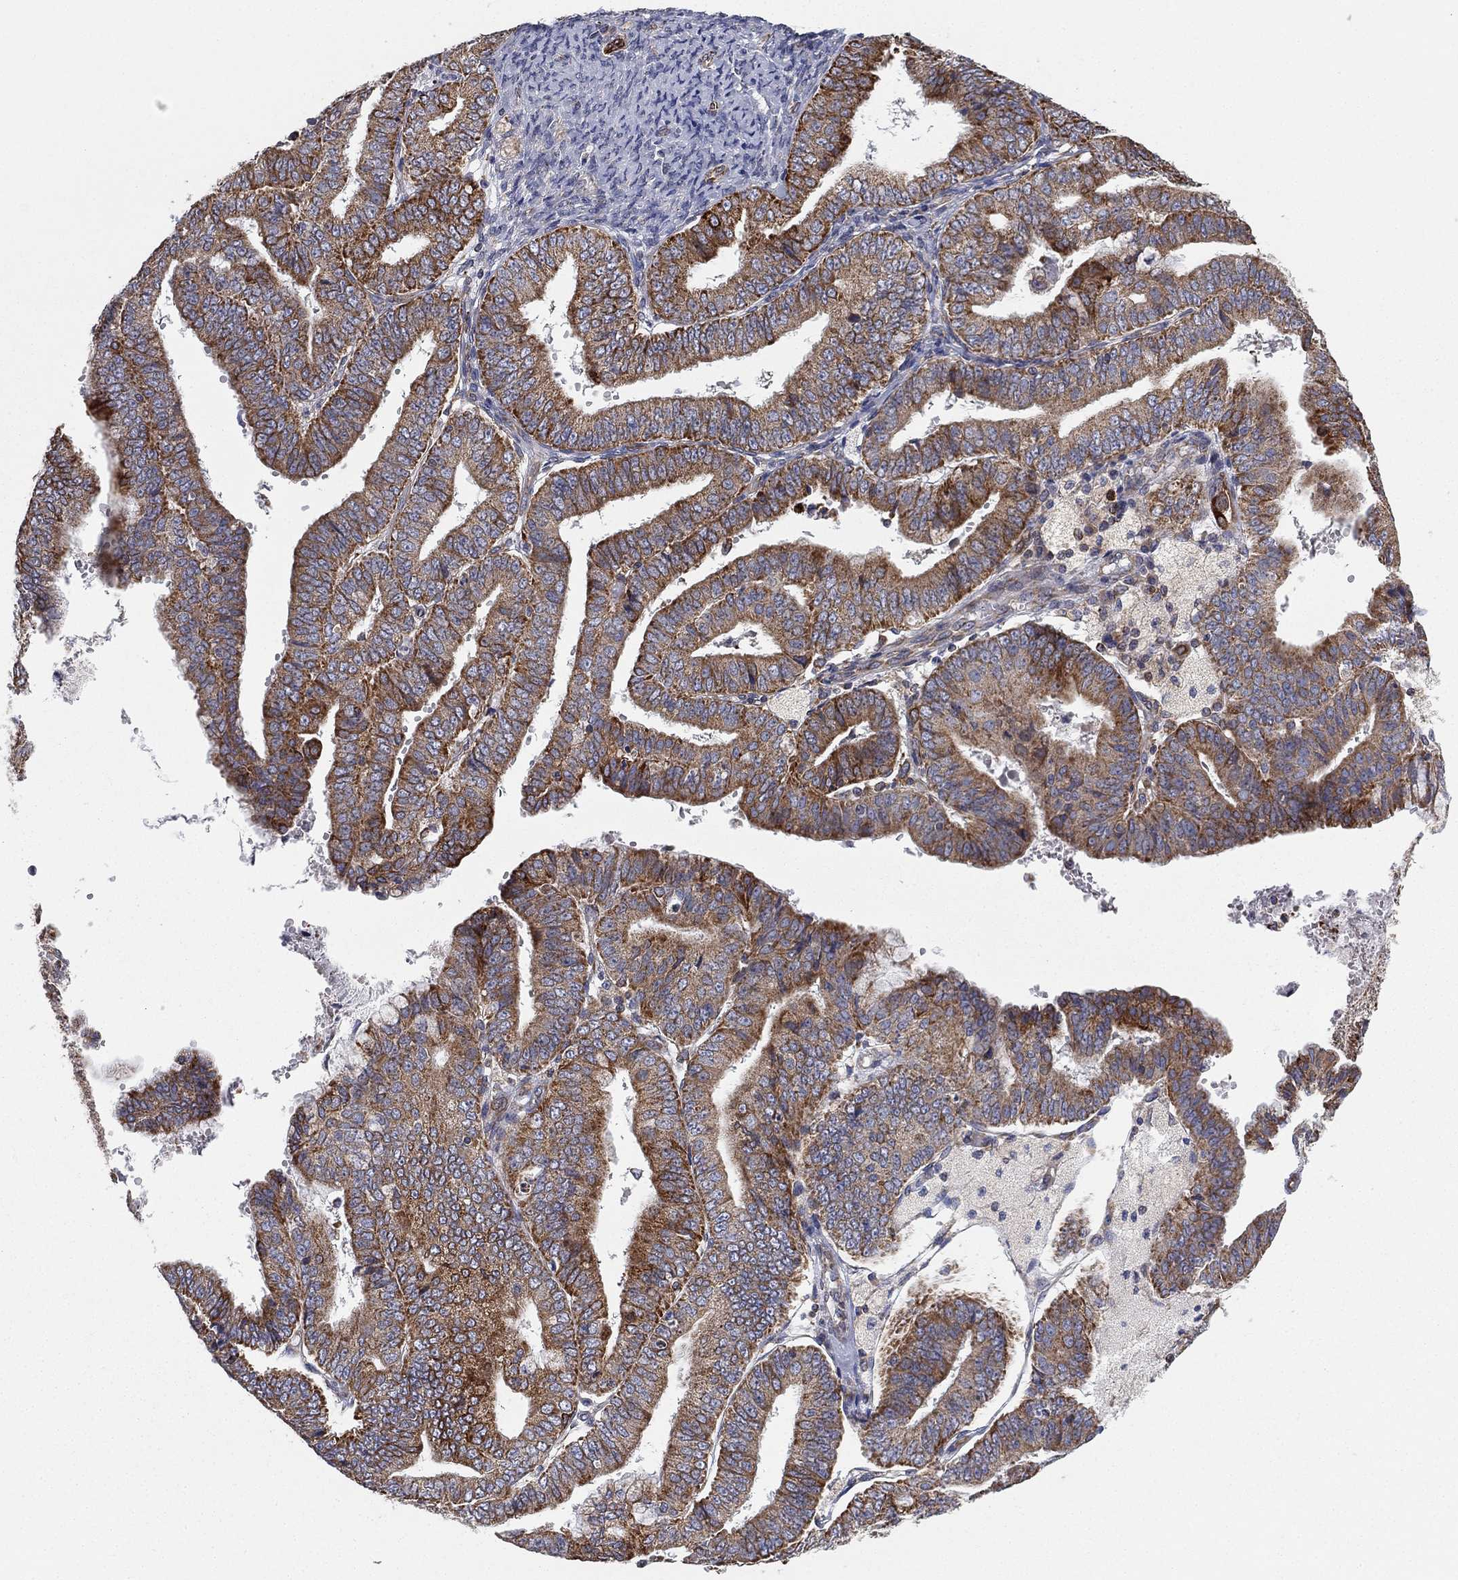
{"staining": {"intensity": "strong", "quantity": "25%-75%", "location": "cytoplasmic/membranous"}, "tissue": "endometrial cancer", "cell_type": "Tumor cells", "image_type": "cancer", "snomed": [{"axis": "morphology", "description": "Adenocarcinoma, NOS"}, {"axis": "topography", "description": "Endometrium"}], "caption": "IHC photomicrograph of adenocarcinoma (endometrial) stained for a protein (brown), which displays high levels of strong cytoplasmic/membranous staining in approximately 25%-75% of tumor cells.", "gene": "CYB5B", "patient": {"sex": "female", "age": 63}}